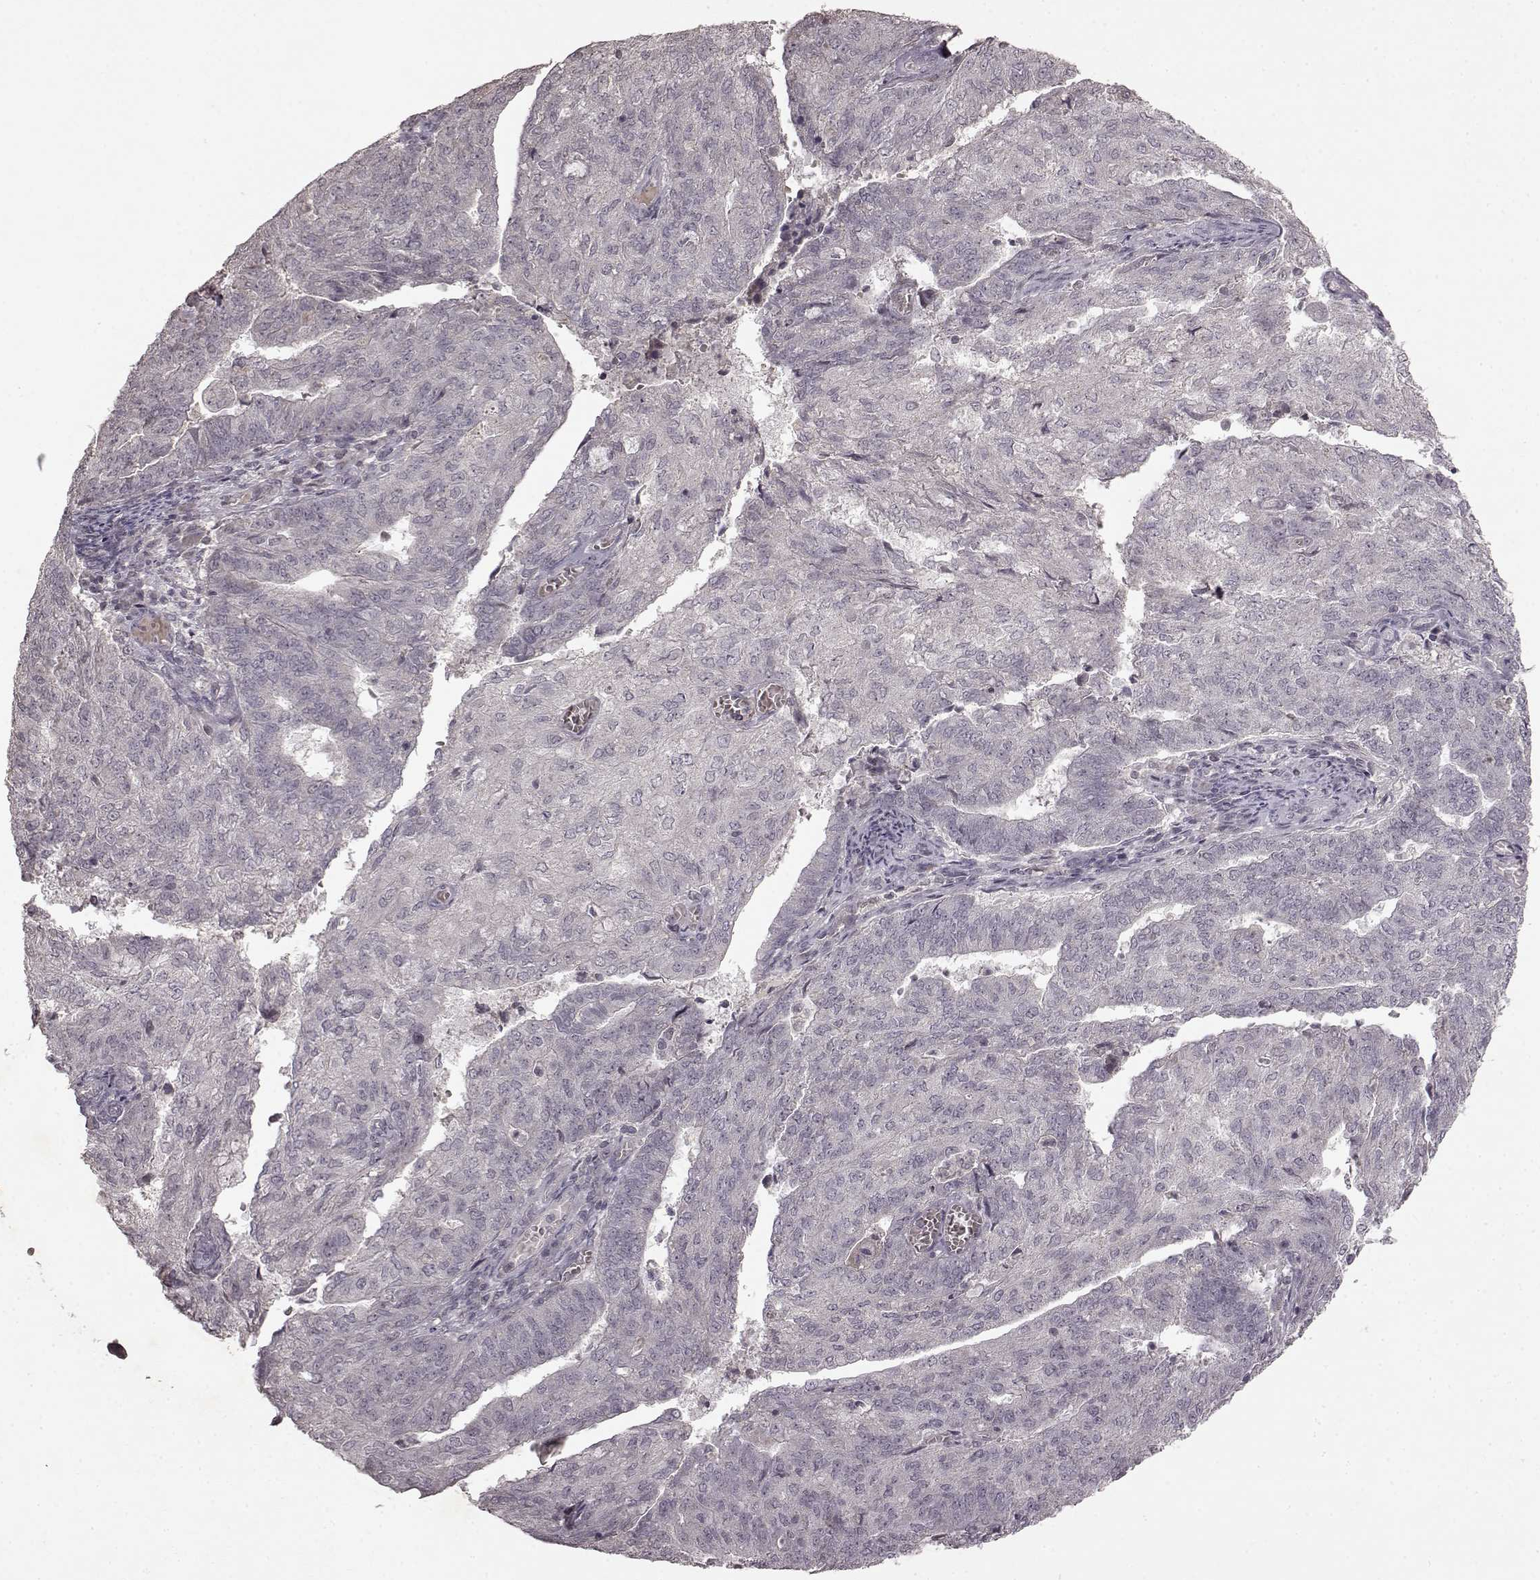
{"staining": {"intensity": "negative", "quantity": "none", "location": "none"}, "tissue": "endometrial cancer", "cell_type": "Tumor cells", "image_type": "cancer", "snomed": [{"axis": "morphology", "description": "Adenocarcinoma, NOS"}, {"axis": "topography", "description": "Endometrium"}], "caption": "An immunohistochemistry micrograph of endometrial cancer (adenocarcinoma) is shown. There is no staining in tumor cells of endometrial cancer (adenocarcinoma).", "gene": "LHB", "patient": {"sex": "female", "age": 82}}